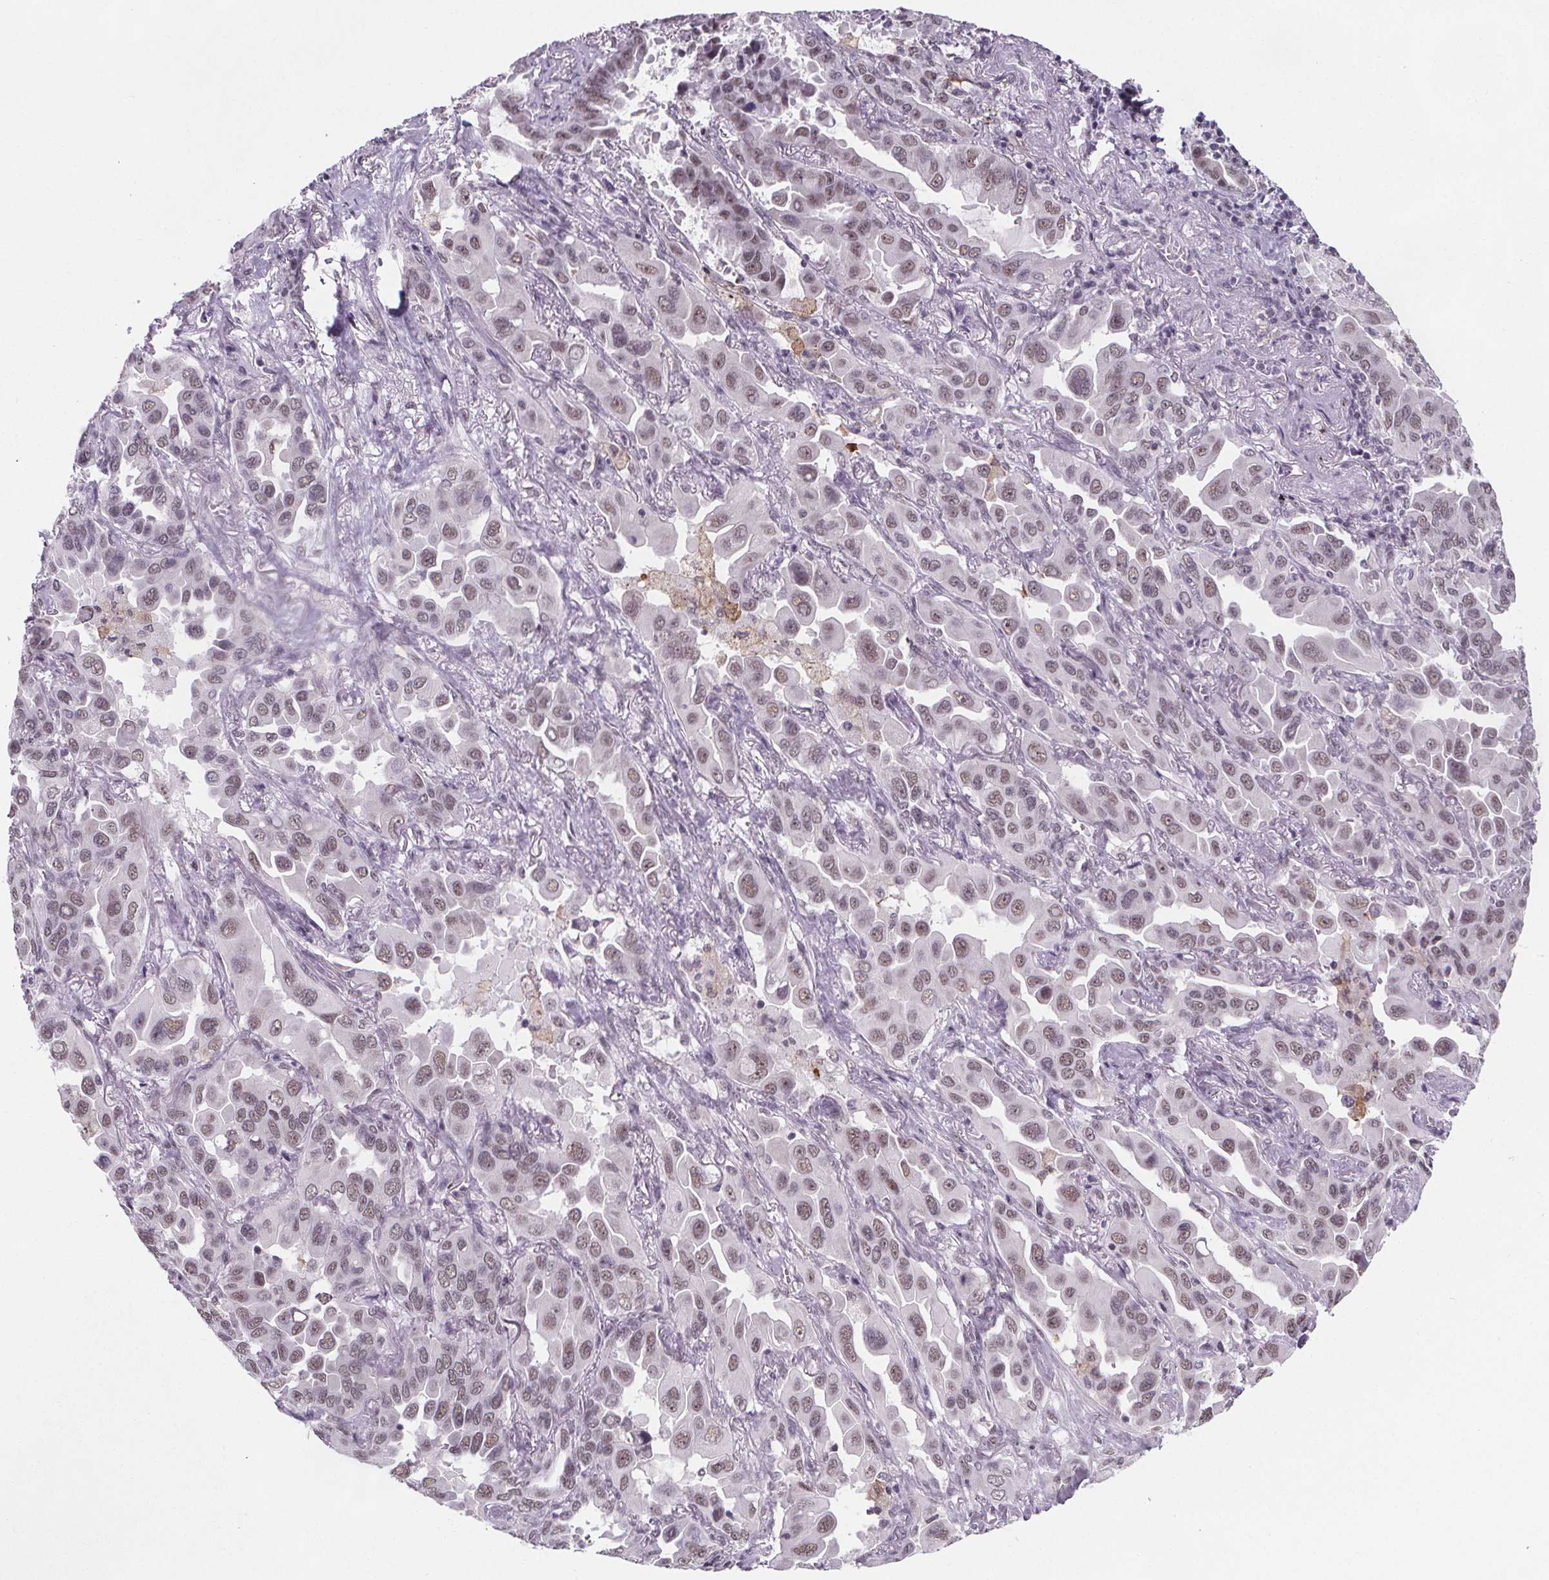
{"staining": {"intensity": "moderate", "quantity": "25%-75%", "location": "nuclear"}, "tissue": "lung cancer", "cell_type": "Tumor cells", "image_type": "cancer", "snomed": [{"axis": "morphology", "description": "Adenocarcinoma, NOS"}, {"axis": "topography", "description": "Lung"}], "caption": "Approximately 25%-75% of tumor cells in human adenocarcinoma (lung) show moderate nuclear protein expression as visualized by brown immunohistochemical staining.", "gene": "ZNF572", "patient": {"sex": "male", "age": 64}}